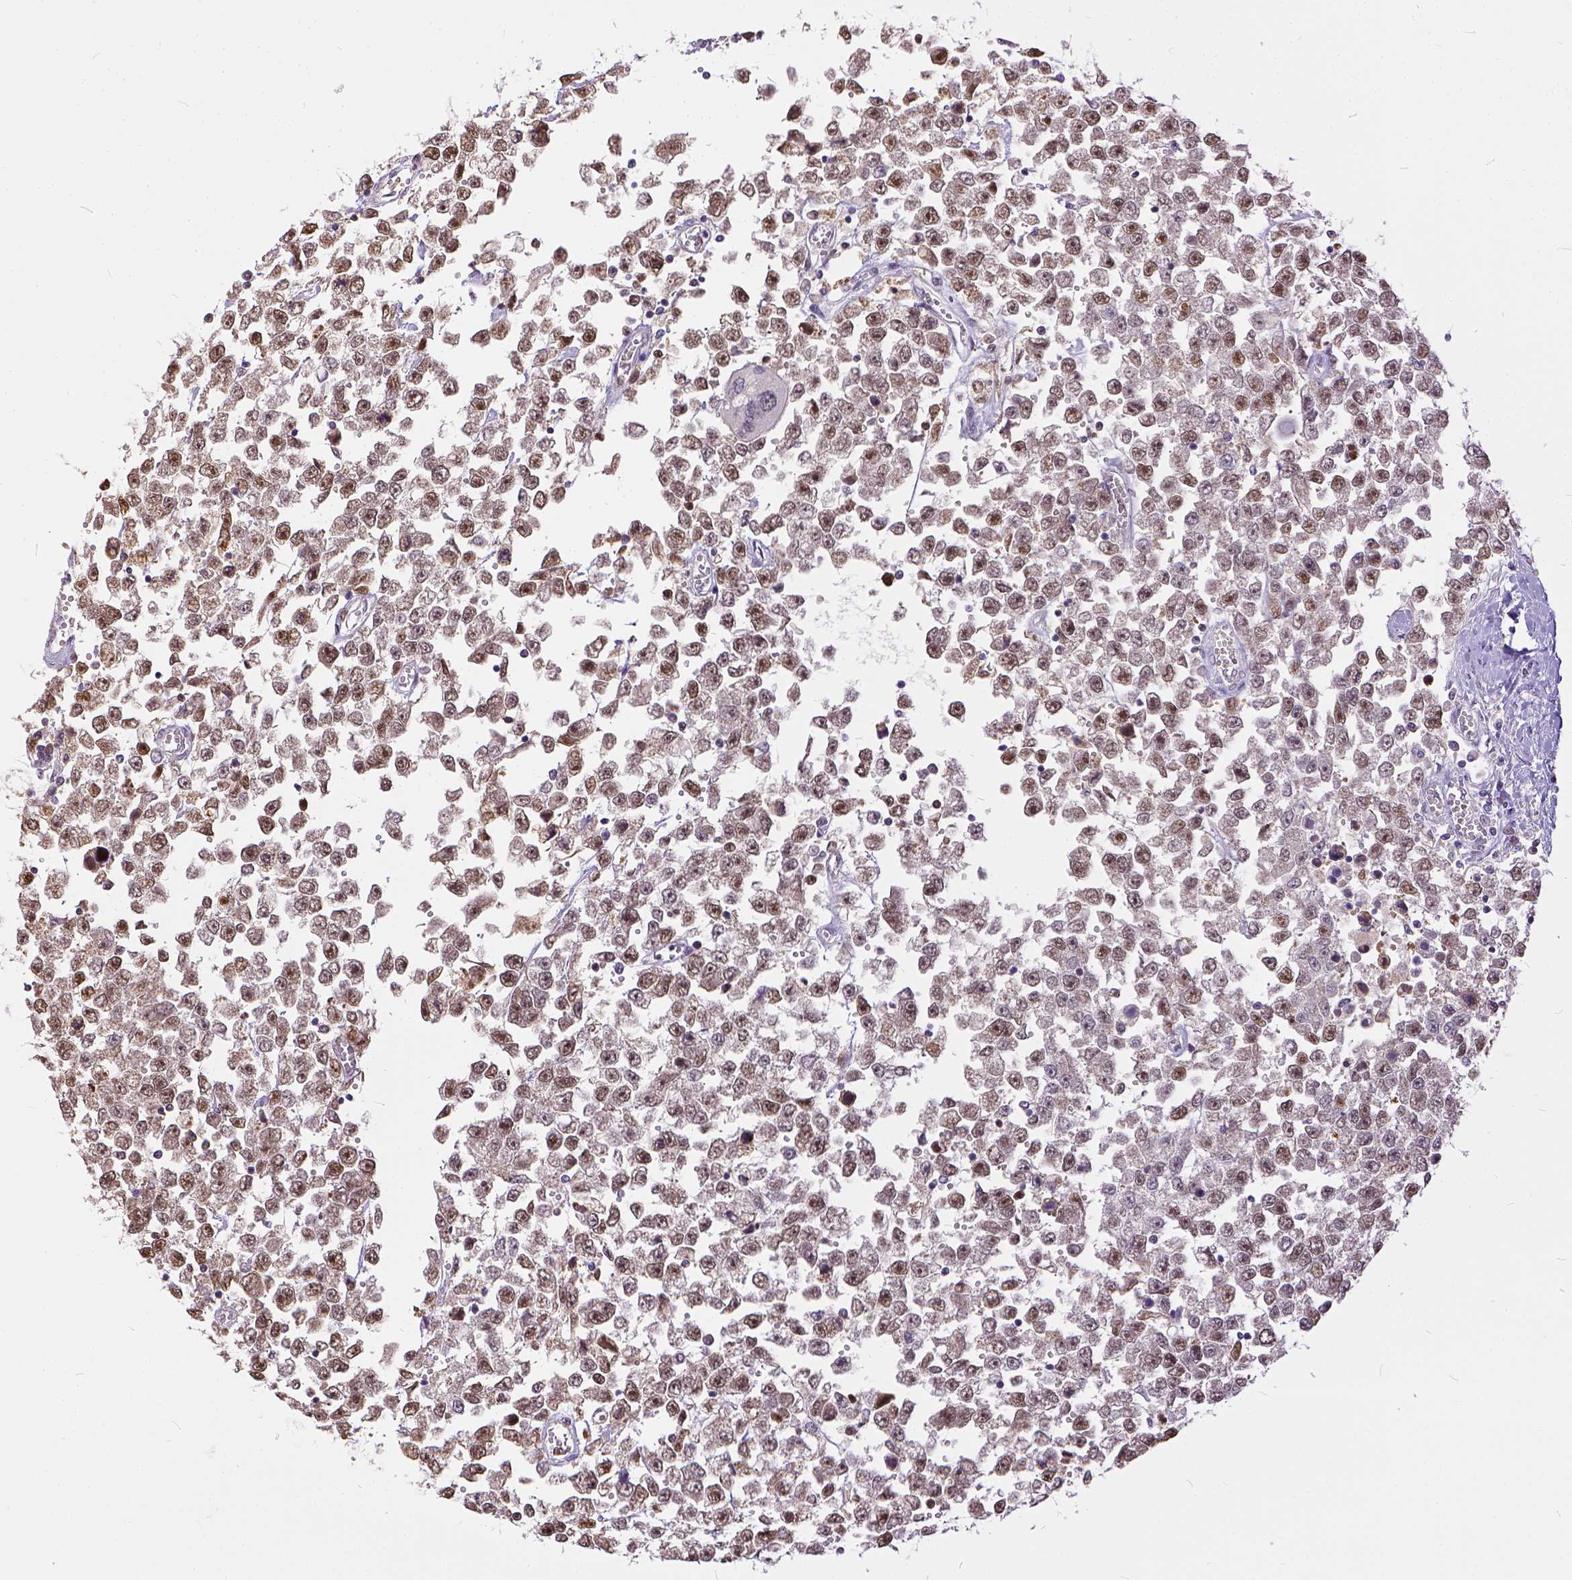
{"staining": {"intensity": "moderate", "quantity": ">75%", "location": "nuclear"}, "tissue": "testis cancer", "cell_type": "Tumor cells", "image_type": "cancer", "snomed": [{"axis": "morphology", "description": "Seminoma, NOS"}, {"axis": "topography", "description": "Testis"}], "caption": "Testis cancer (seminoma) stained with a brown dye displays moderate nuclear positive staining in about >75% of tumor cells.", "gene": "ERCC1", "patient": {"sex": "male", "age": 34}}